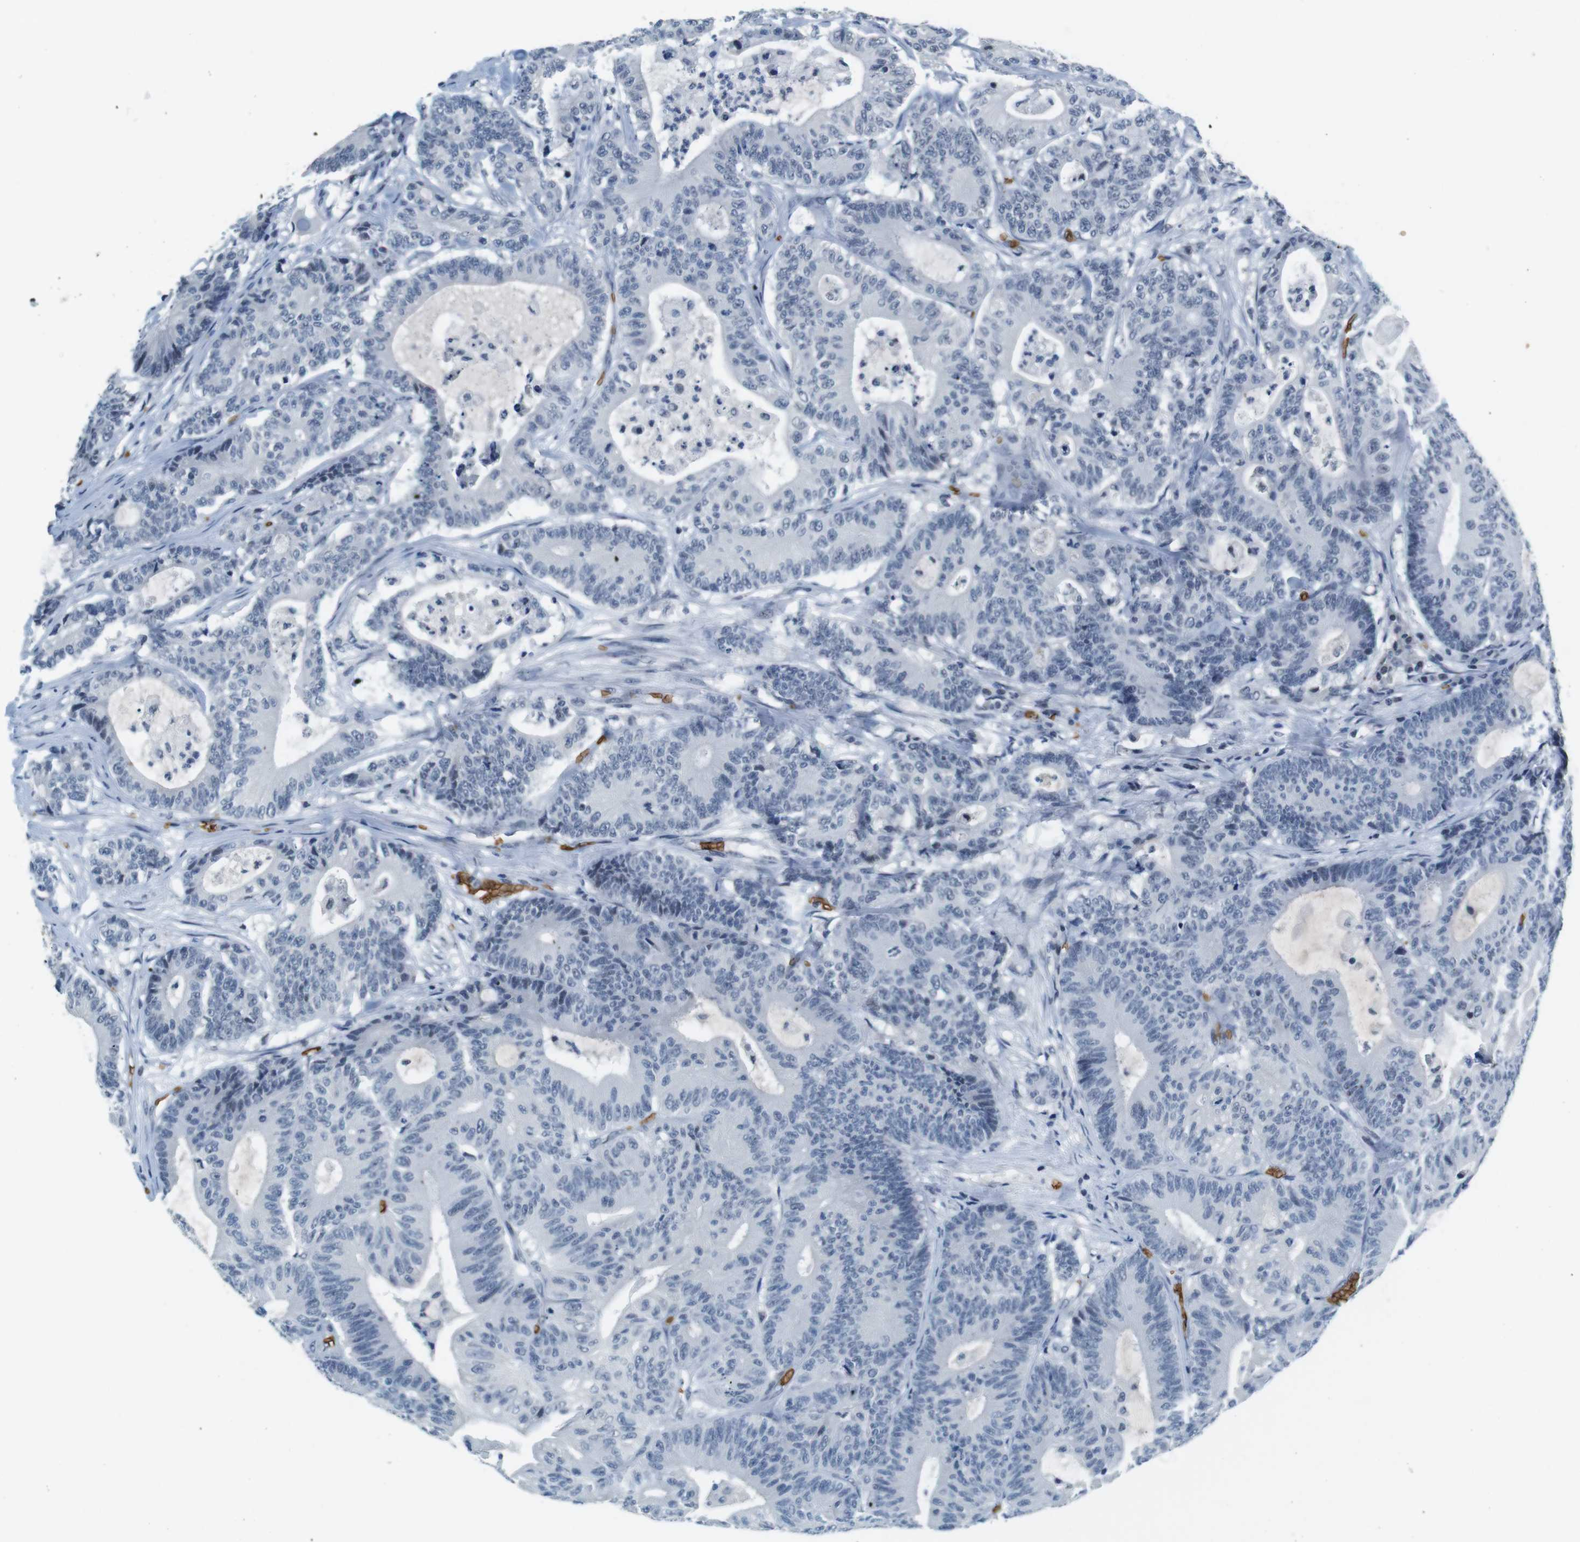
{"staining": {"intensity": "negative", "quantity": "none", "location": "none"}, "tissue": "colorectal cancer", "cell_type": "Tumor cells", "image_type": "cancer", "snomed": [{"axis": "morphology", "description": "Adenocarcinoma, NOS"}, {"axis": "topography", "description": "Colon"}], "caption": "High power microscopy photomicrograph of an IHC micrograph of colorectal cancer (adenocarcinoma), revealing no significant staining in tumor cells.", "gene": "SLC4A1", "patient": {"sex": "female", "age": 84}}